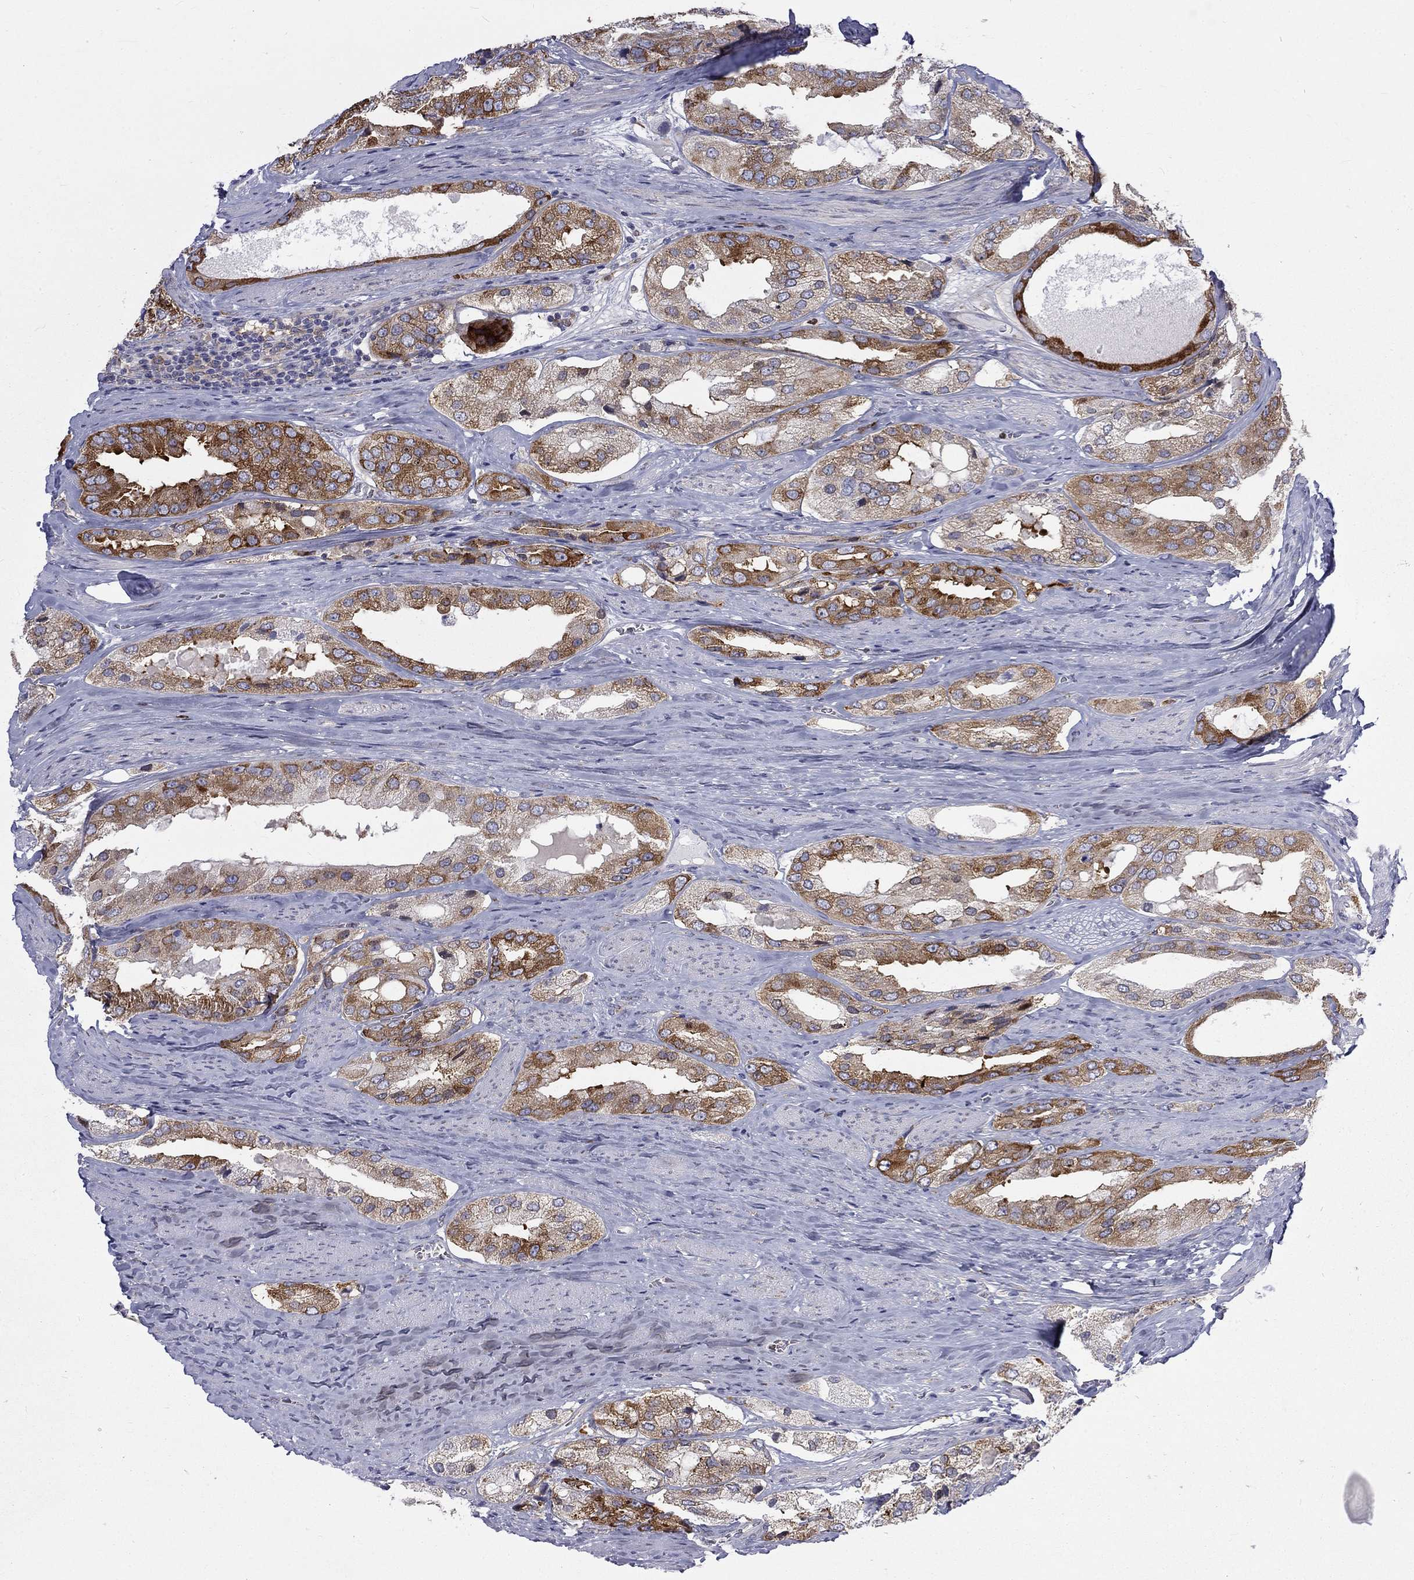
{"staining": {"intensity": "strong", "quantity": "25%-75%", "location": "cytoplasmic/membranous"}, "tissue": "prostate cancer", "cell_type": "Tumor cells", "image_type": "cancer", "snomed": [{"axis": "morphology", "description": "Adenocarcinoma, Low grade"}, {"axis": "topography", "description": "Prostate"}], "caption": "IHC staining of adenocarcinoma (low-grade) (prostate), which displays high levels of strong cytoplasmic/membranous positivity in about 25%-75% of tumor cells indicating strong cytoplasmic/membranous protein positivity. The staining was performed using DAB (brown) for protein detection and nuclei were counterstained in hematoxylin (blue).", "gene": "PABPC4", "patient": {"sex": "male", "age": 69}}